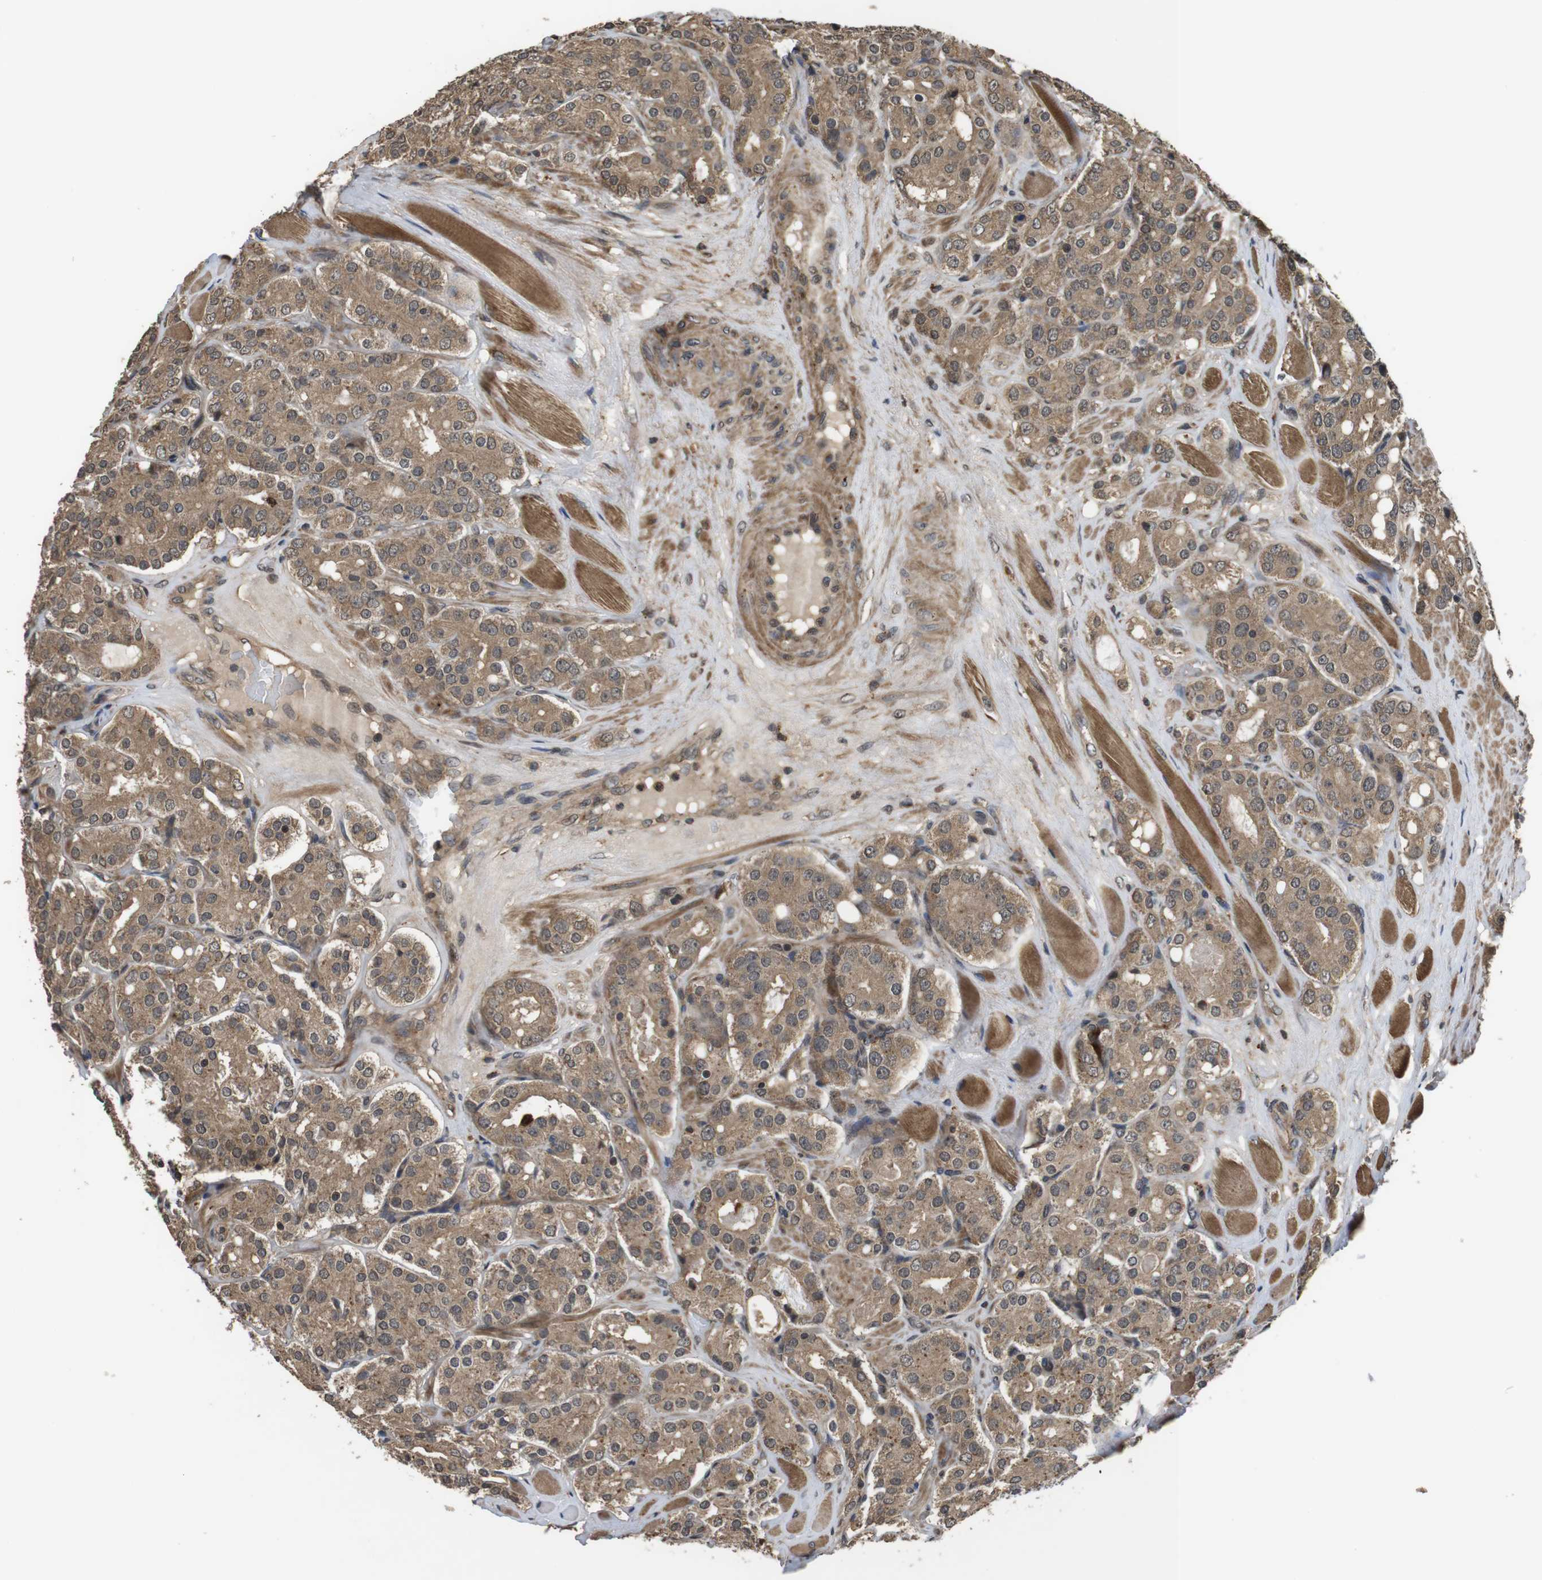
{"staining": {"intensity": "moderate", "quantity": ">75%", "location": "cytoplasmic/membranous,nuclear"}, "tissue": "prostate cancer", "cell_type": "Tumor cells", "image_type": "cancer", "snomed": [{"axis": "morphology", "description": "Adenocarcinoma, High grade"}, {"axis": "topography", "description": "Prostate"}], "caption": "DAB (3,3'-diaminobenzidine) immunohistochemical staining of prostate cancer shows moderate cytoplasmic/membranous and nuclear protein positivity in approximately >75% of tumor cells.", "gene": "FZD10", "patient": {"sex": "male", "age": 65}}